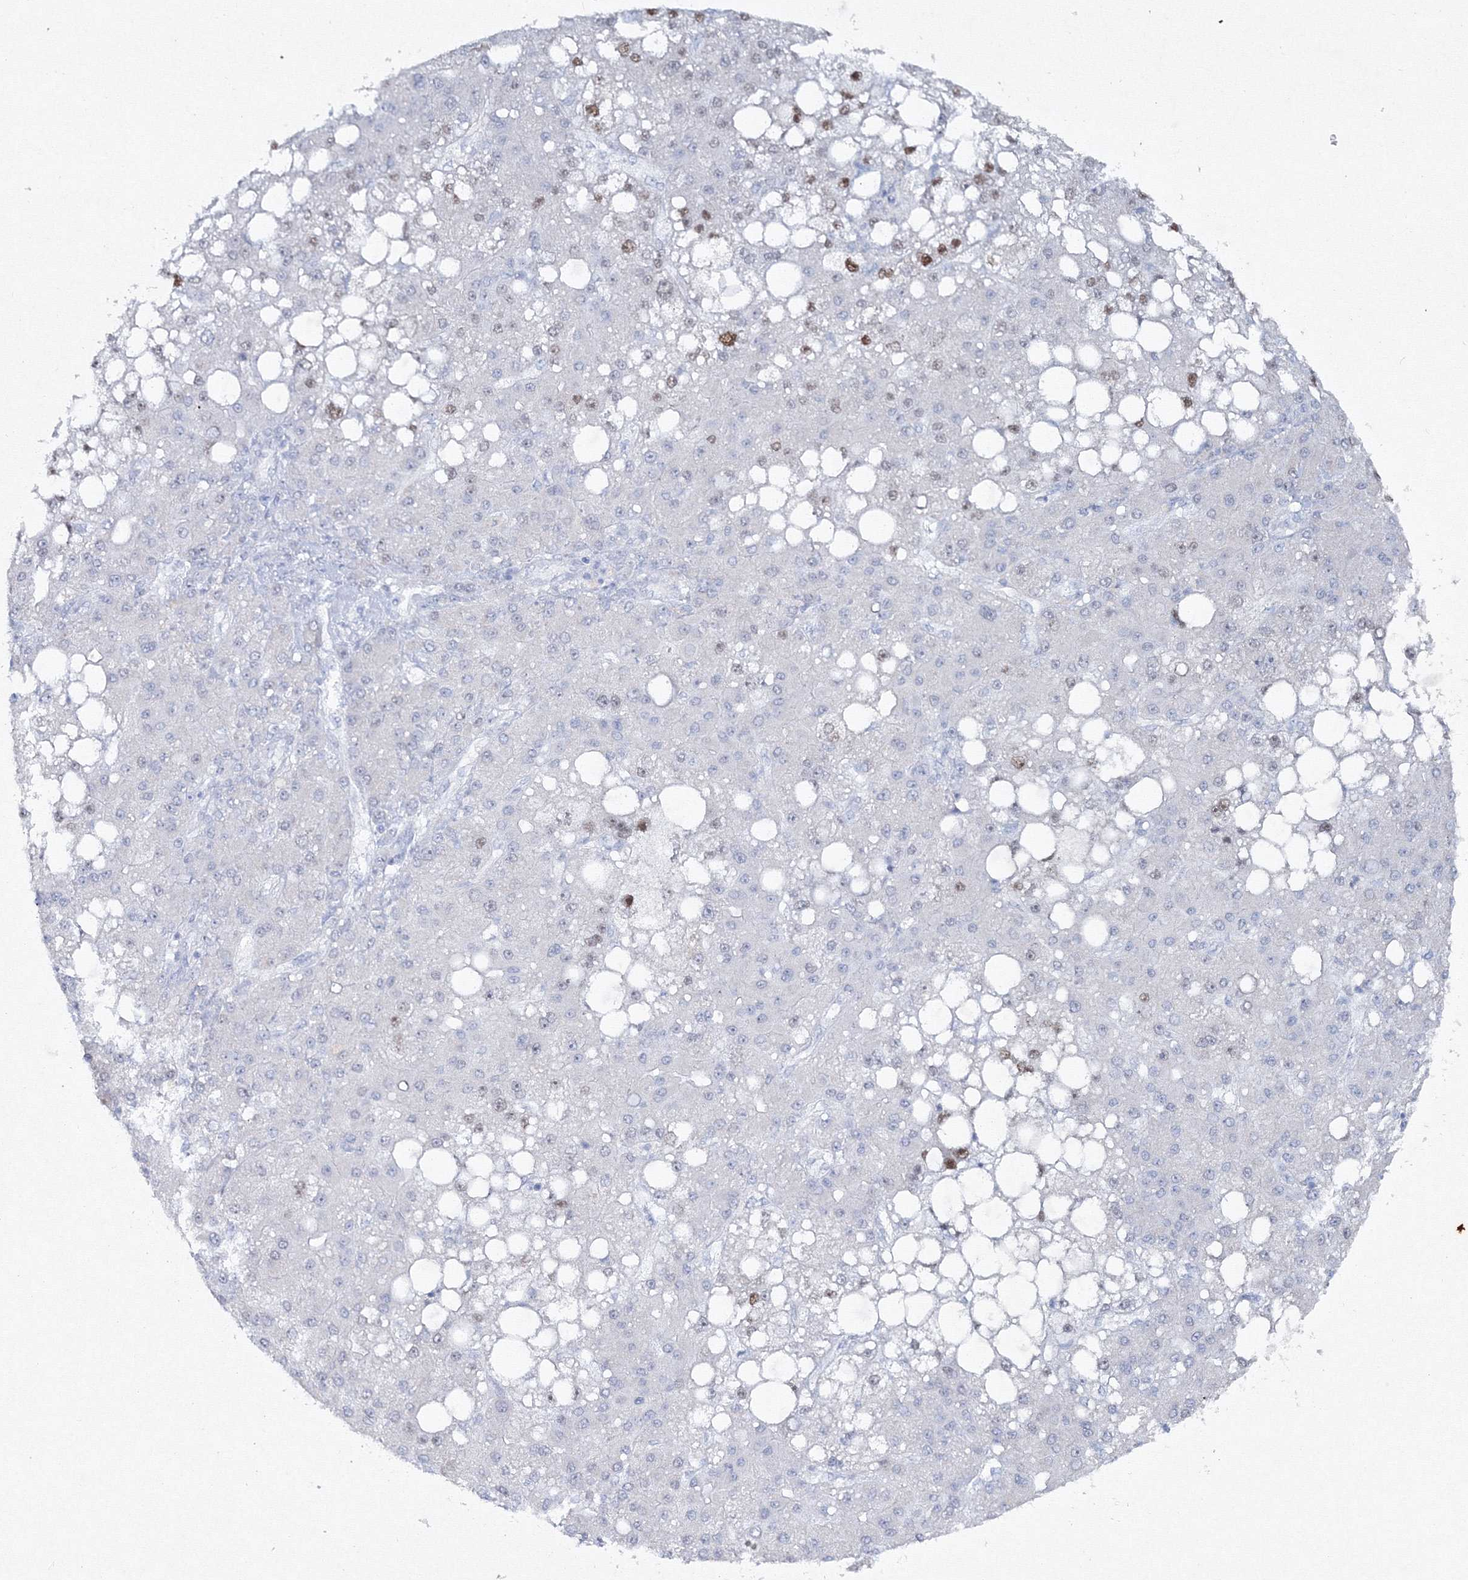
{"staining": {"intensity": "moderate", "quantity": "<25%", "location": "nuclear"}, "tissue": "liver cancer", "cell_type": "Tumor cells", "image_type": "cancer", "snomed": [{"axis": "morphology", "description": "Carcinoma, Hepatocellular, NOS"}, {"axis": "topography", "description": "Liver"}], "caption": "Protein expression analysis of human liver hepatocellular carcinoma reveals moderate nuclear positivity in approximately <25% of tumor cells. (DAB IHC, brown staining for protein, blue staining for nuclei).", "gene": "GCKR", "patient": {"sex": "male", "age": 67}}